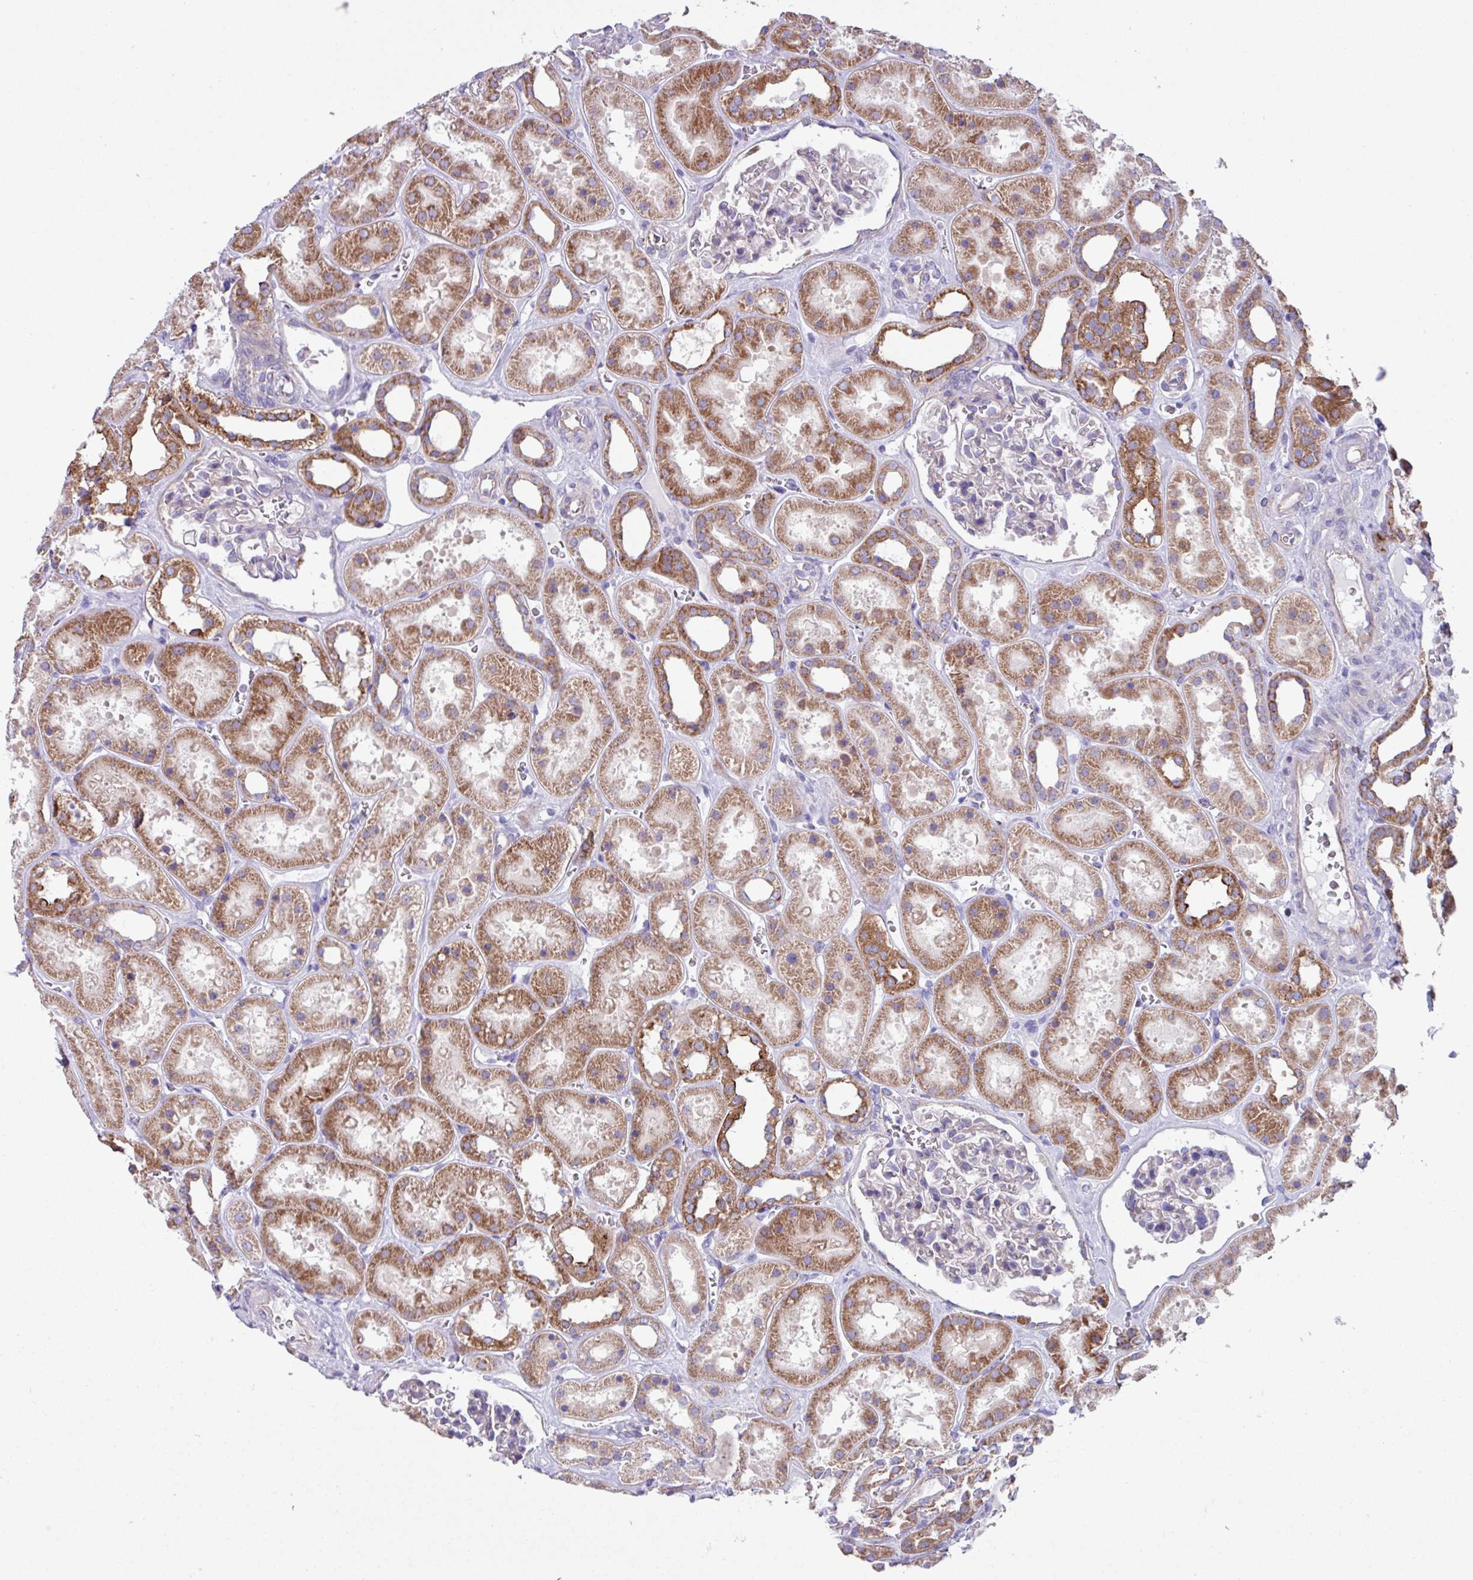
{"staining": {"intensity": "moderate", "quantity": "<25%", "location": "cytoplasmic/membranous"}, "tissue": "kidney", "cell_type": "Cells in glomeruli", "image_type": "normal", "snomed": [{"axis": "morphology", "description": "Normal tissue, NOS"}, {"axis": "topography", "description": "Kidney"}], "caption": "This micrograph exhibits unremarkable kidney stained with immunohistochemistry (IHC) to label a protein in brown. The cytoplasmic/membranous of cells in glomeruli show moderate positivity for the protein. Nuclei are counter-stained blue.", "gene": "OTULIN", "patient": {"sex": "female", "age": 41}}